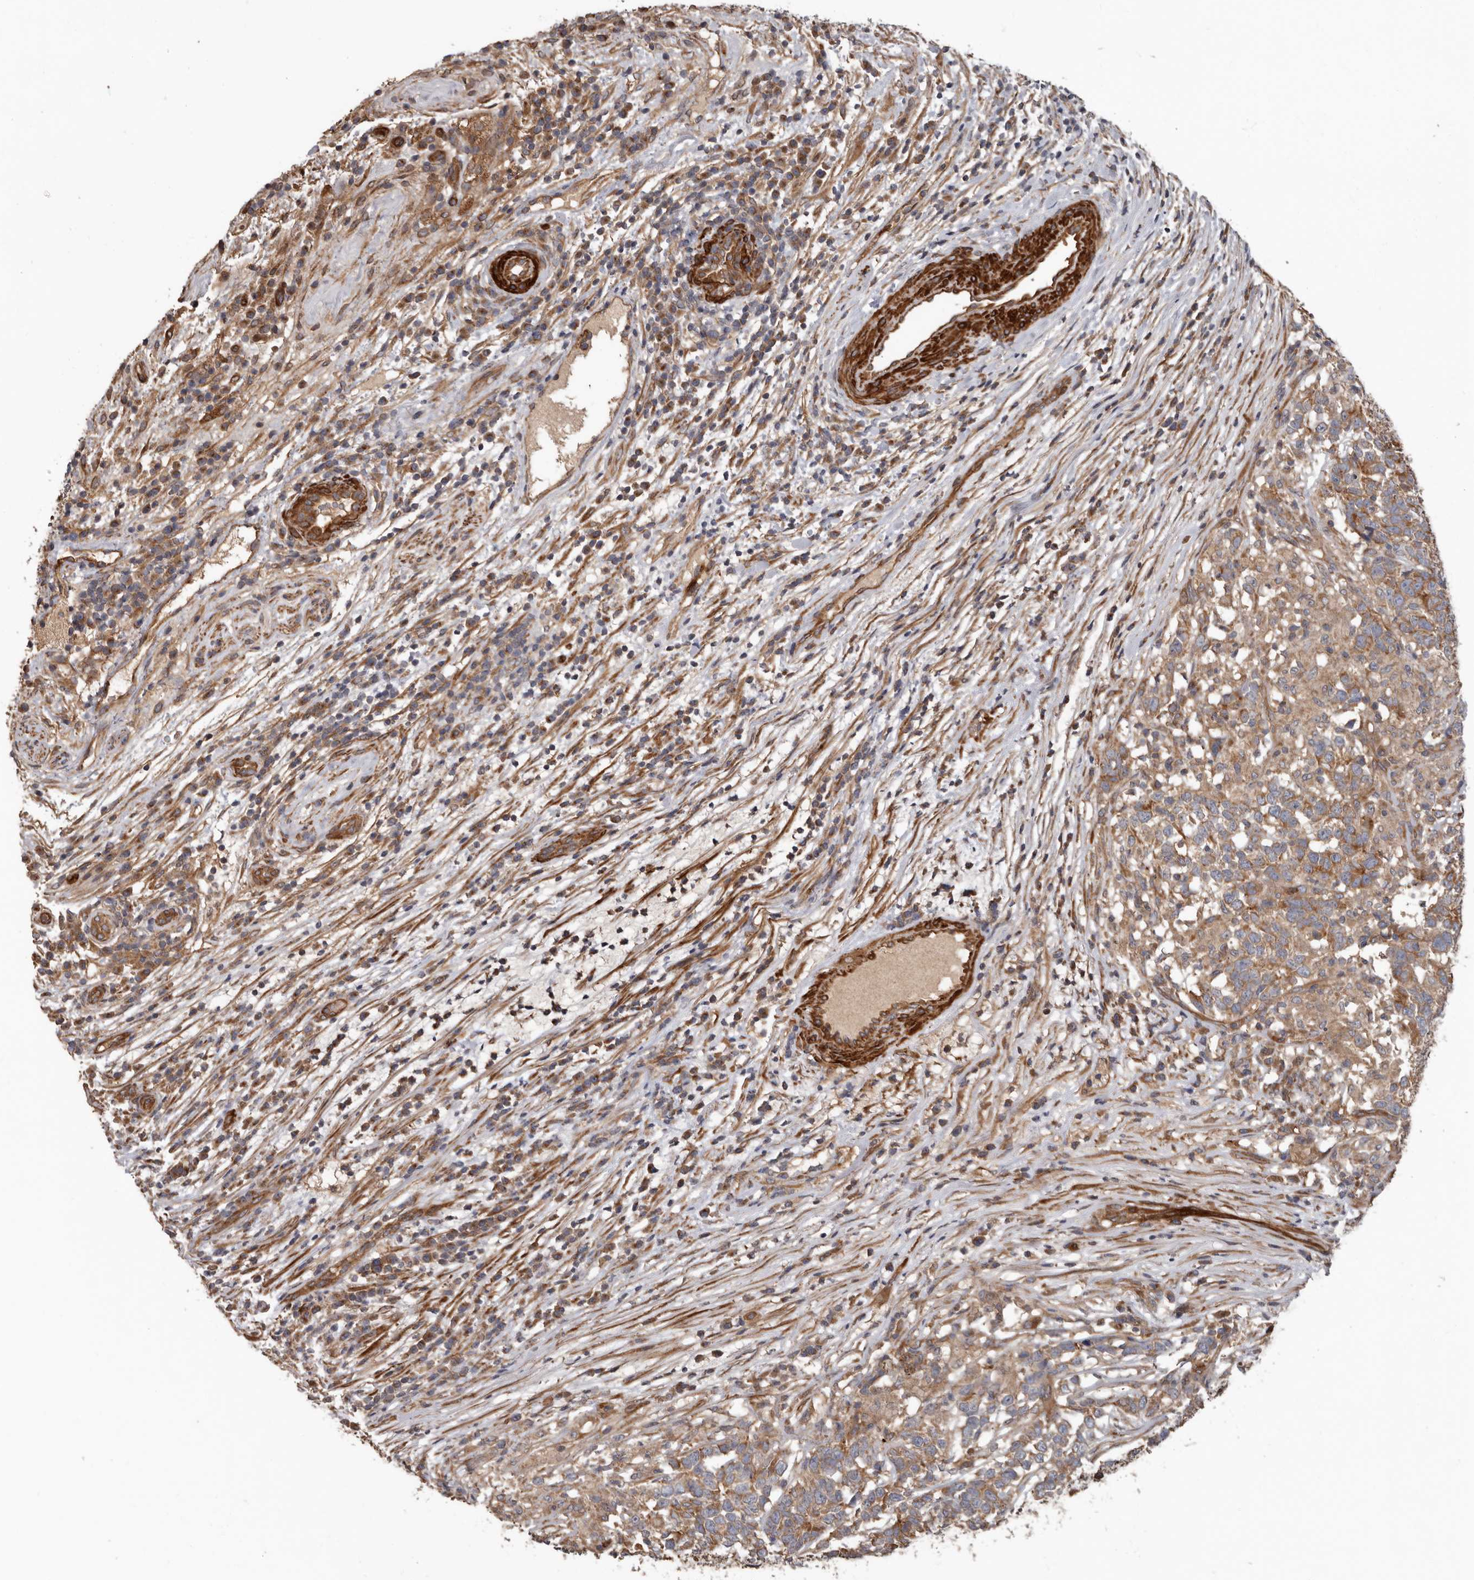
{"staining": {"intensity": "moderate", "quantity": ">75%", "location": "cytoplasmic/membranous"}, "tissue": "testis cancer", "cell_type": "Tumor cells", "image_type": "cancer", "snomed": [{"axis": "morphology", "description": "Carcinoma, Embryonal, NOS"}, {"axis": "topography", "description": "Testis"}], "caption": "Protein staining demonstrates moderate cytoplasmic/membranous staining in approximately >75% of tumor cells in testis cancer (embryonal carcinoma).", "gene": "ARHGEF5", "patient": {"sex": "male", "age": 26}}